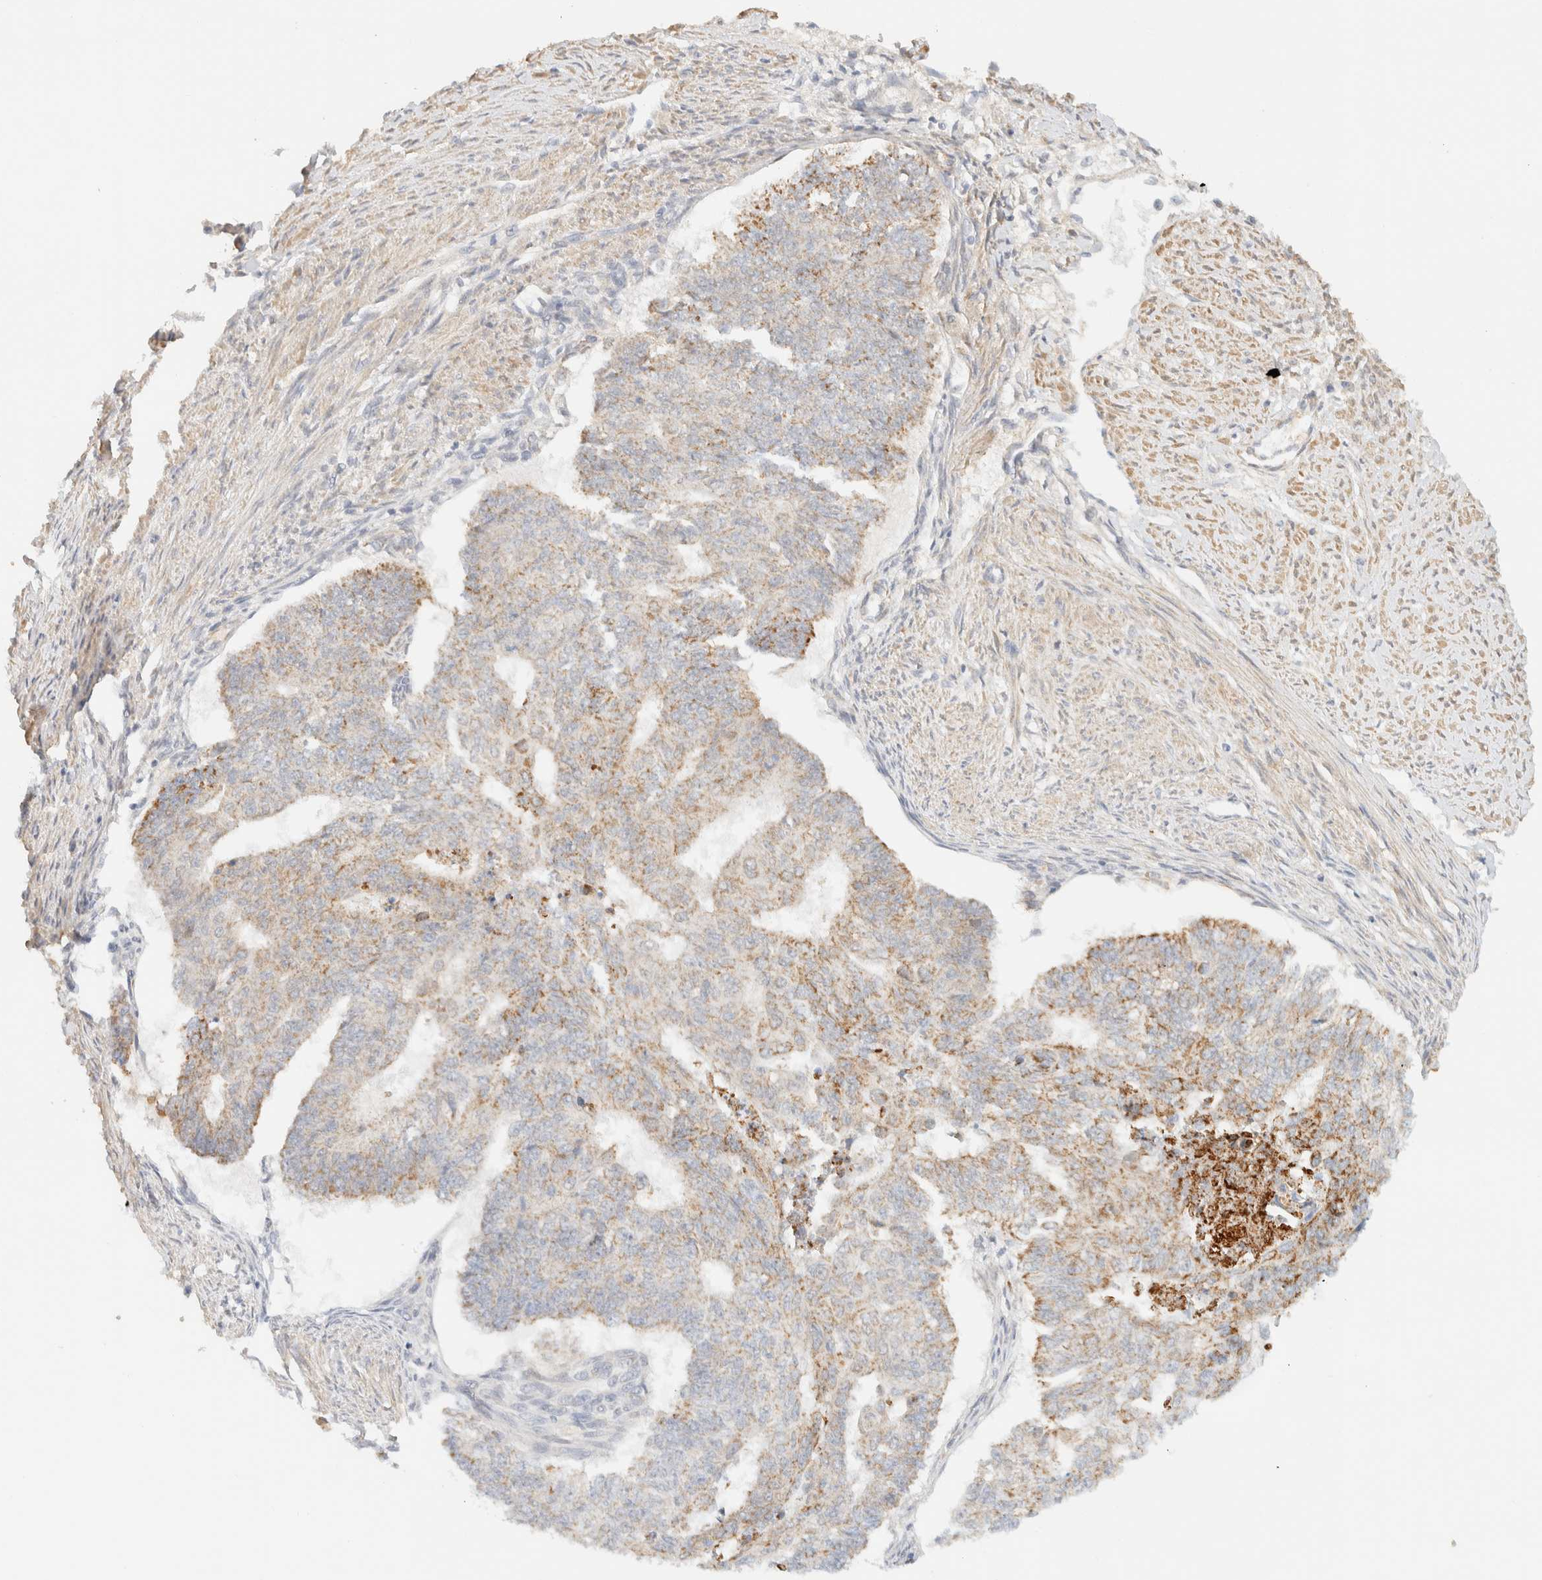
{"staining": {"intensity": "moderate", "quantity": "25%-75%", "location": "cytoplasmic/membranous"}, "tissue": "endometrial cancer", "cell_type": "Tumor cells", "image_type": "cancer", "snomed": [{"axis": "morphology", "description": "Adenocarcinoma, NOS"}, {"axis": "topography", "description": "Endometrium"}], "caption": "Immunohistochemistry photomicrograph of endometrial cancer (adenocarcinoma) stained for a protein (brown), which exhibits medium levels of moderate cytoplasmic/membranous expression in about 25%-75% of tumor cells.", "gene": "TNK1", "patient": {"sex": "female", "age": 32}}